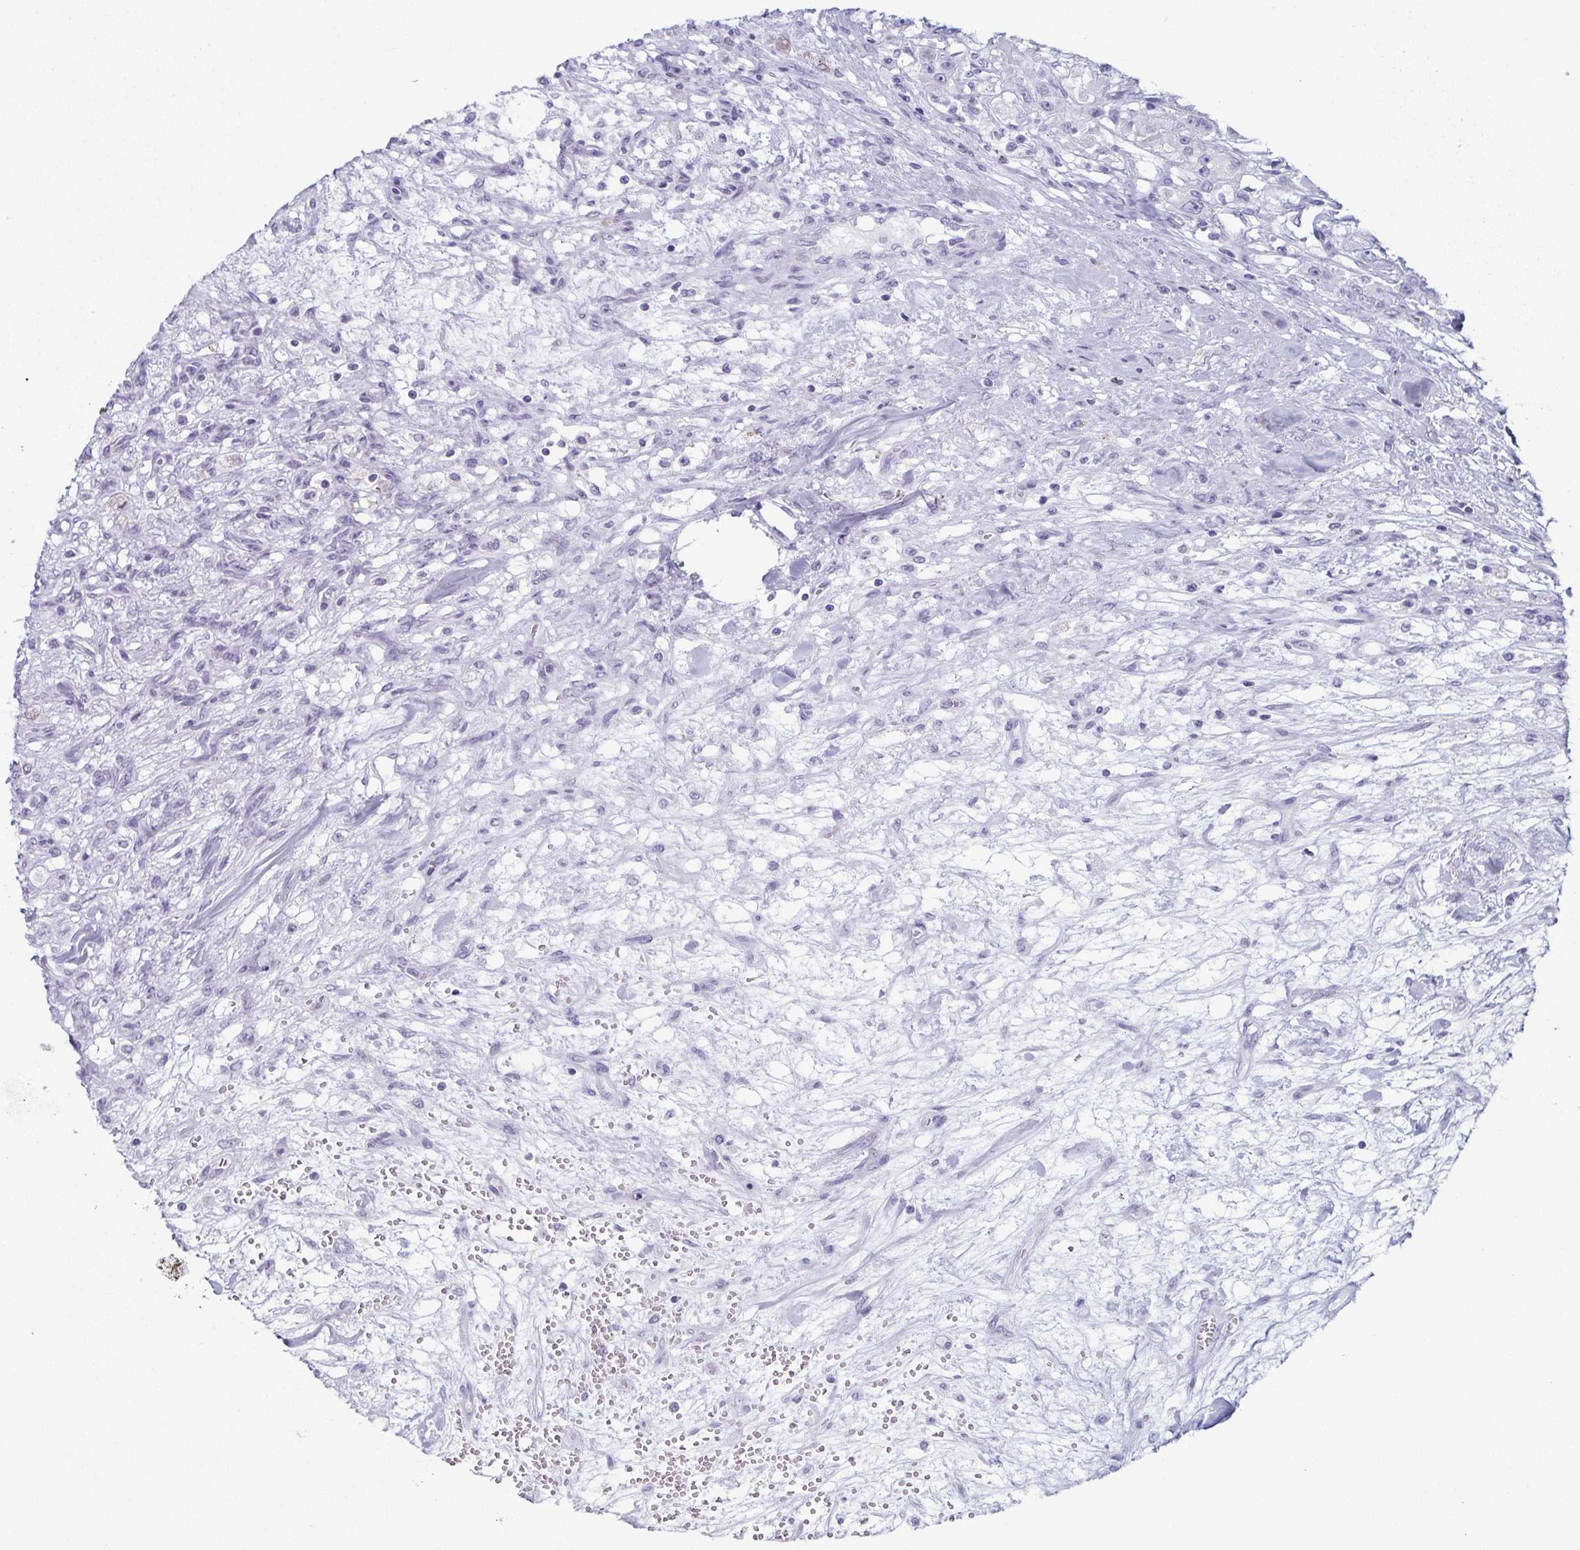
{"staining": {"intensity": "negative", "quantity": "none", "location": "none"}, "tissue": "renal cancer", "cell_type": "Tumor cells", "image_type": "cancer", "snomed": [{"axis": "morphology", "description": "Adenocarcinoma, NOS"}, {"axis": "topography", "description": "Kidney"}], "caption": "Immunohistochemical staining of renal cancer demonstrates no significant staining in tumor cells.", "gene": "ENKUR", "patient": {"sex": "female", "age": 63}}